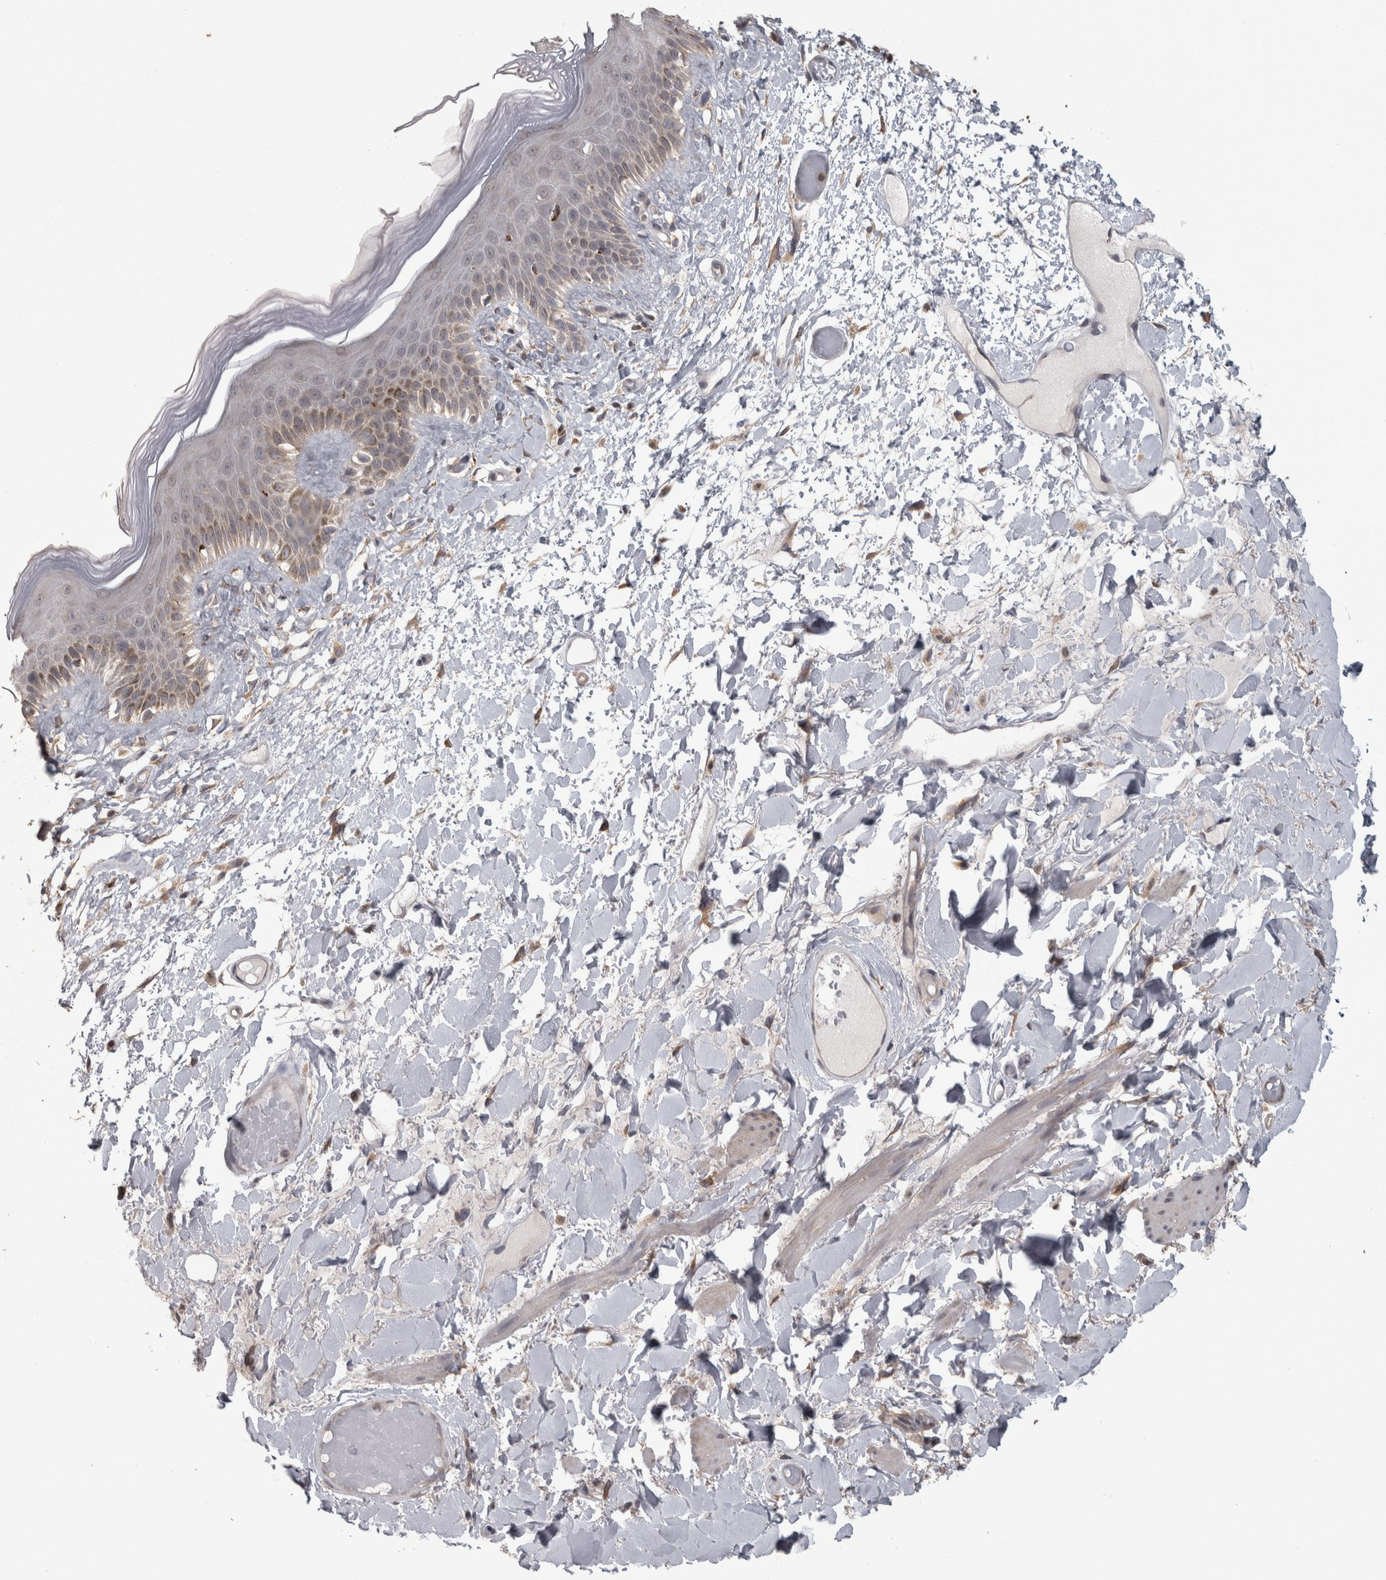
{"staining": {"intensity": "weak", "quantity": "<25%", "location": "cytoplasmic/membranous"}, "tissue": "skin", "cell_type": "Epidermal cells", "image_type": "normal", "snomed": [{"axis": "morphology", "description": "Normal tissue, NOS"}, {"axis": "topography", "description": "Vulva"}], "caption": "Image shows no protein positivity in epidermal cells of unremarkable skin. (Immunohistochemistry, brightfield microscopy, high magnification).", "gene": "RAB29", "patient": {"sex": "female", "age": 73}}